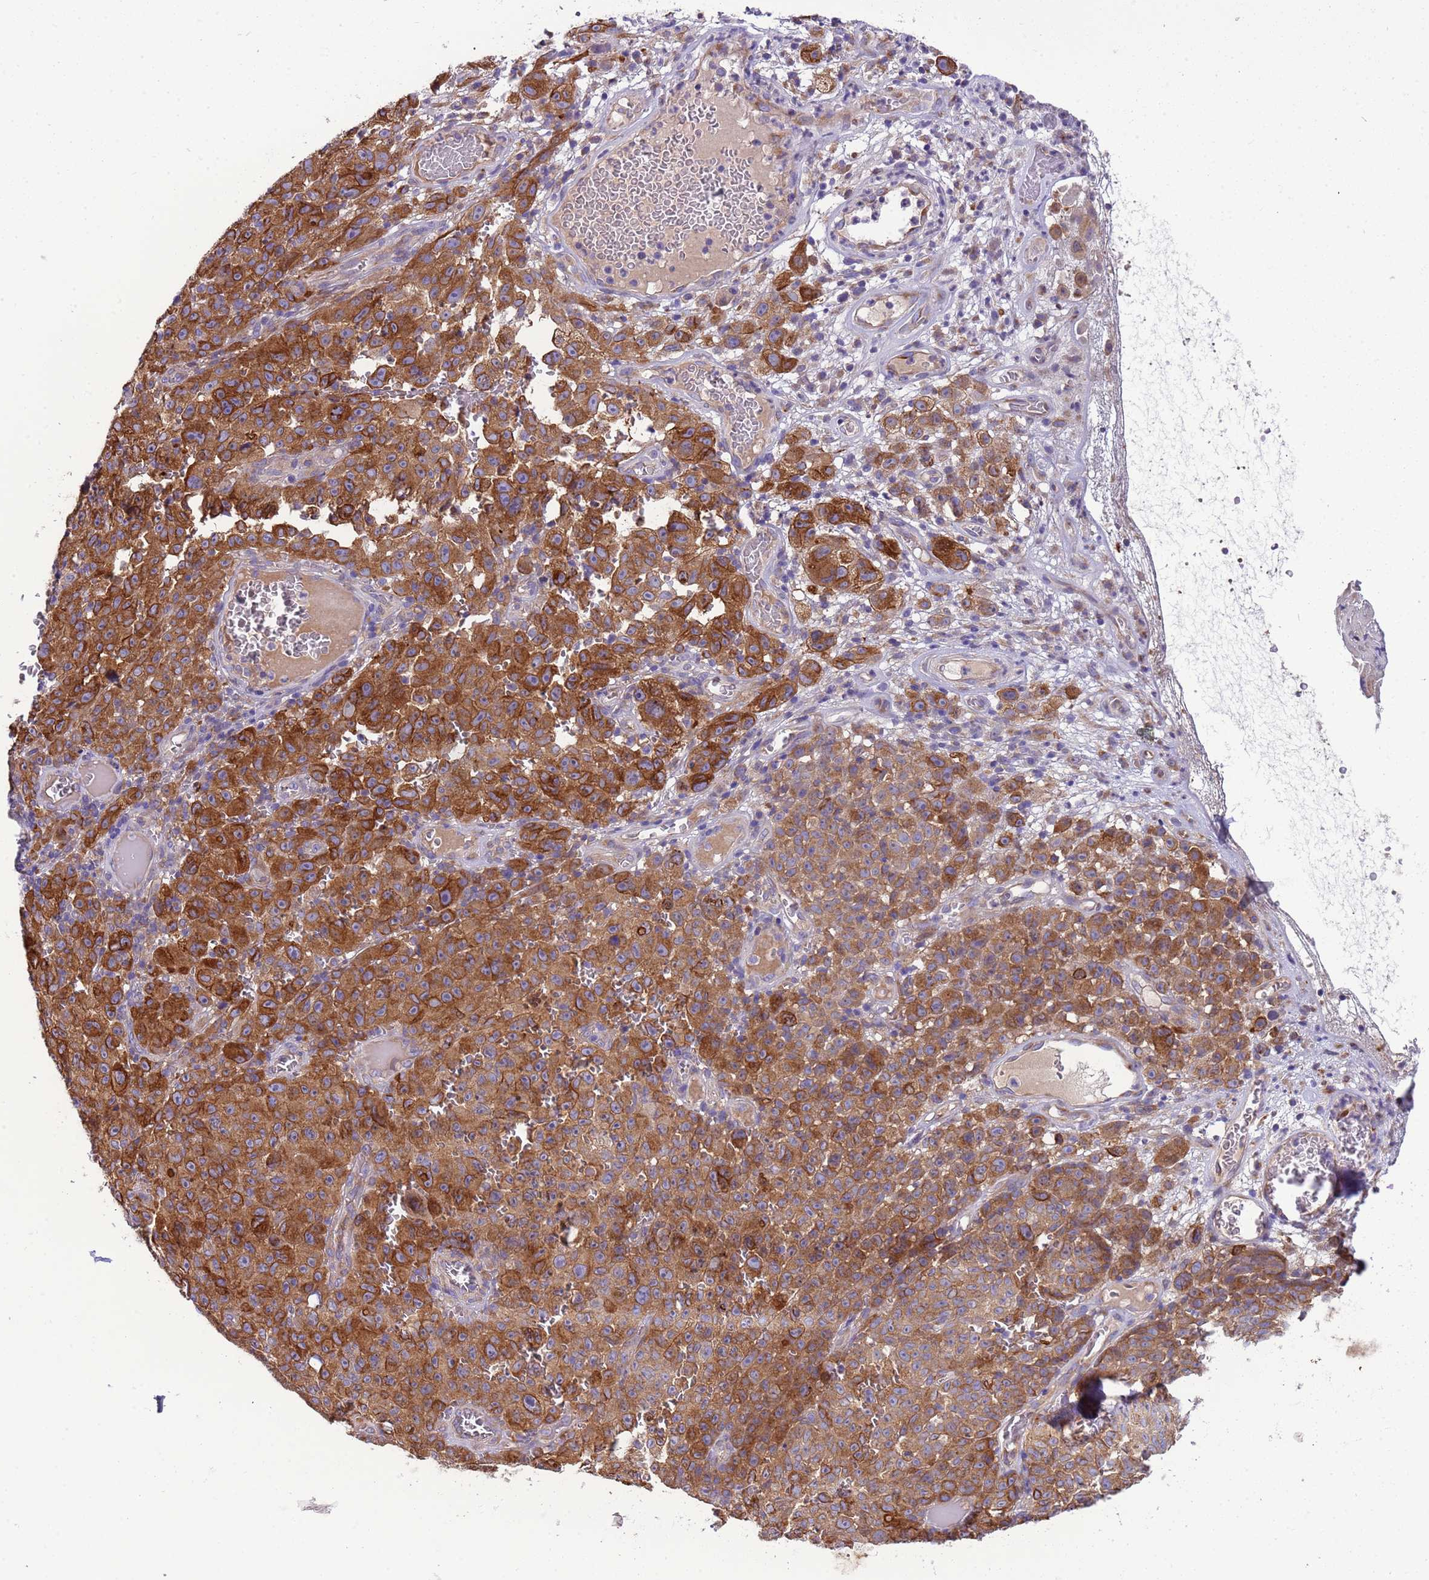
{"staining": {"intensity": "strong", "quantity": "25%-75%", "location": "cytoplasmic/membranous"}, "tissue": "melanoma", "cell_type": "Tumor cells", "image_type": "cancer", "snomed": [{"axis": "morphology", "description": "Malignant melanoma, NOS"}, {"axis": "topography", "description": "Skin"}], "caption": "IHC micrograph of malignant melanoma stained for a protein (brown), which demonstrates high levels of strong cytoplasmic/membranous expression in approximately 25%-75% of tumor cells.", "gene": "PAQR7", "patient": {"sex": "female", "age": 82}}